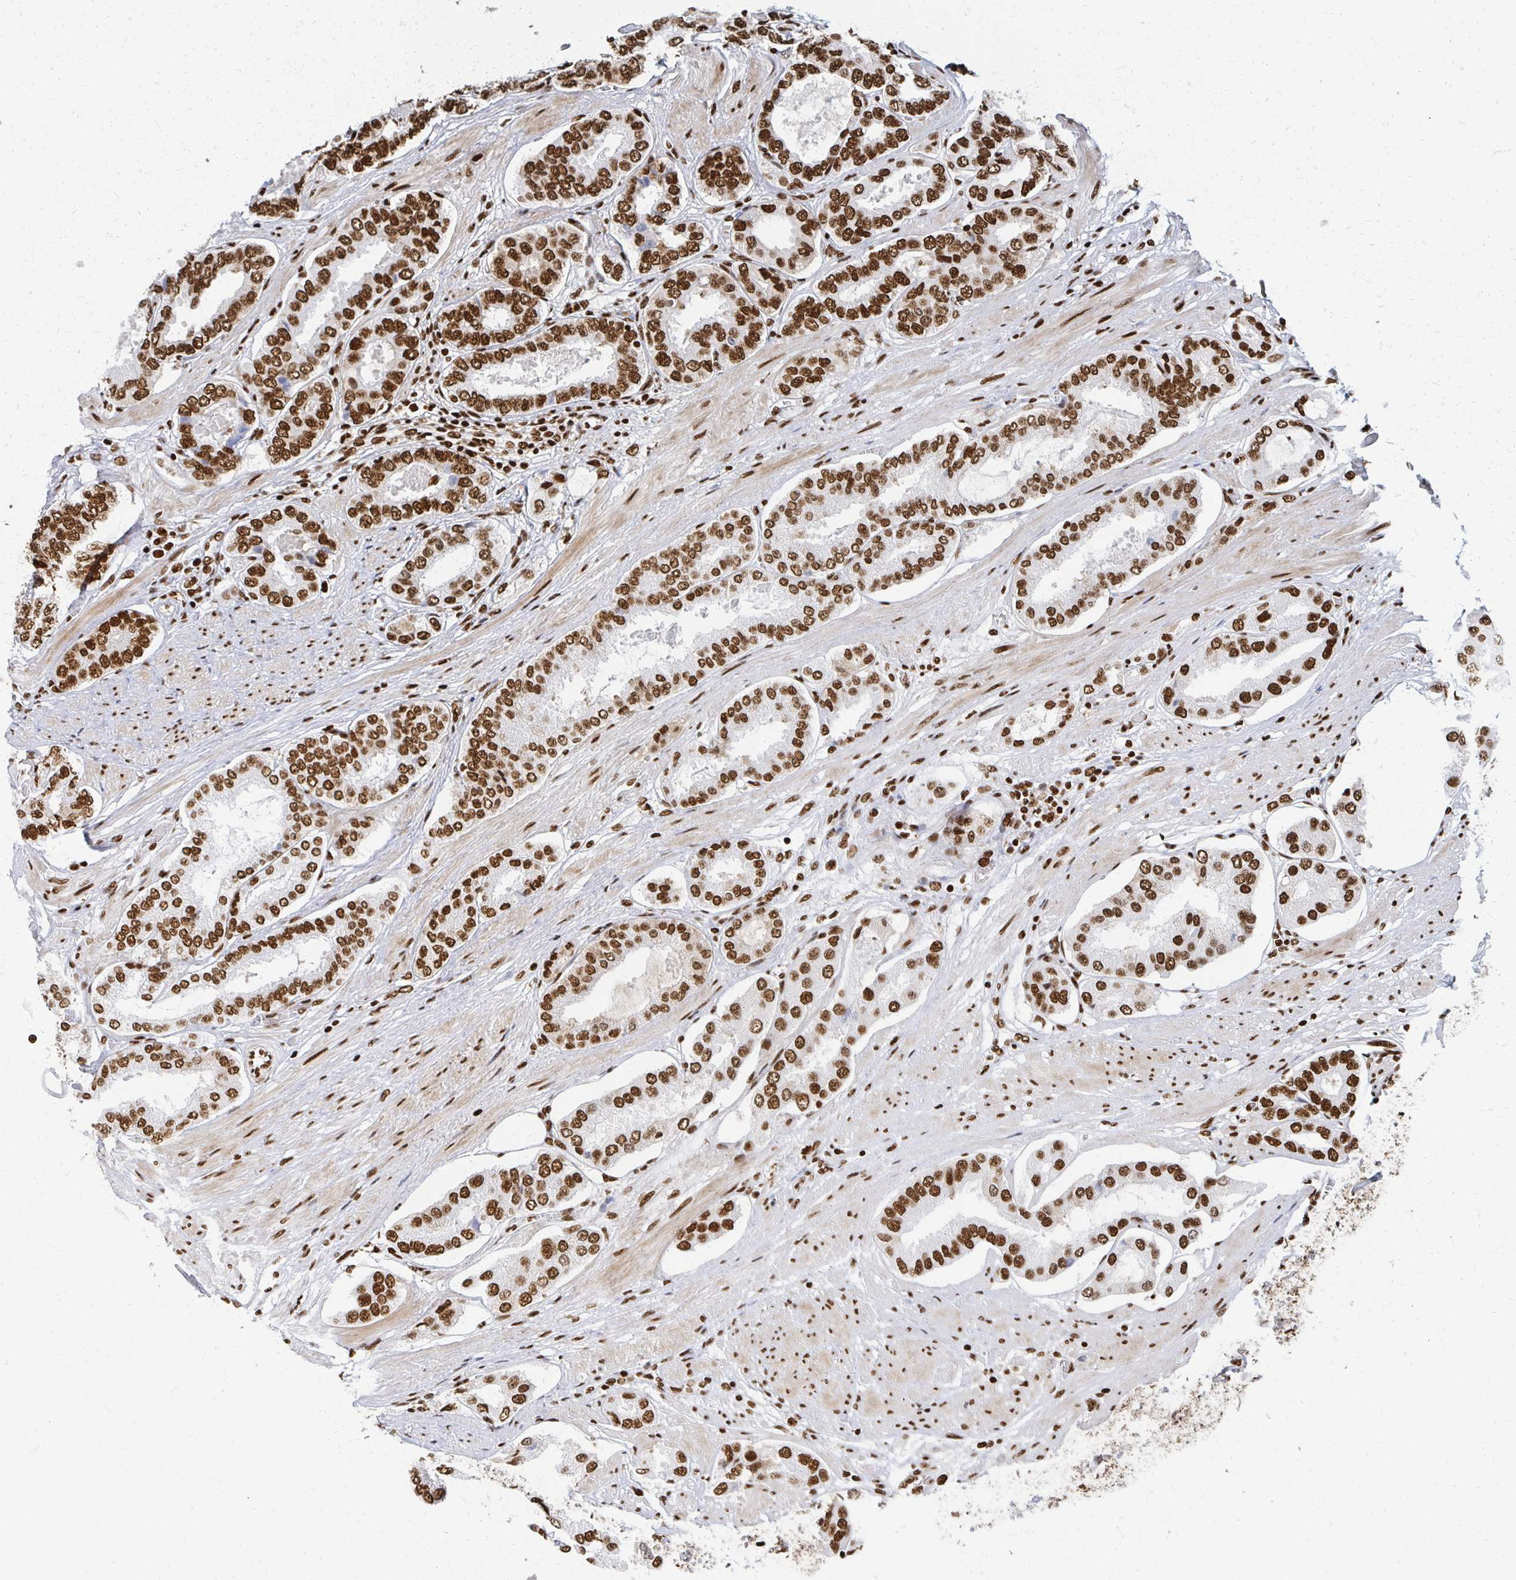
{"staining": {"intensity": "strong", "quantity": ">75%", "location": "nuclear"}, "tissue": "prostate cancer", "cell_type": "Tumor cells", "image_type": "cancer", "snomed": [{"axis": "morphology", "description": "Adenocarcinoma, High grade"}, {"axis": "topography", "description": "Prostate"}], "caption": "Brown immunohistochemical staining in human prostate cancer (high-grade adenocarcinoma) demonstrates strong nuclear positivity in about >75% of tumor cells.", "gene": "RBBP7", "patient": {"sex": "male", "age": 63}}